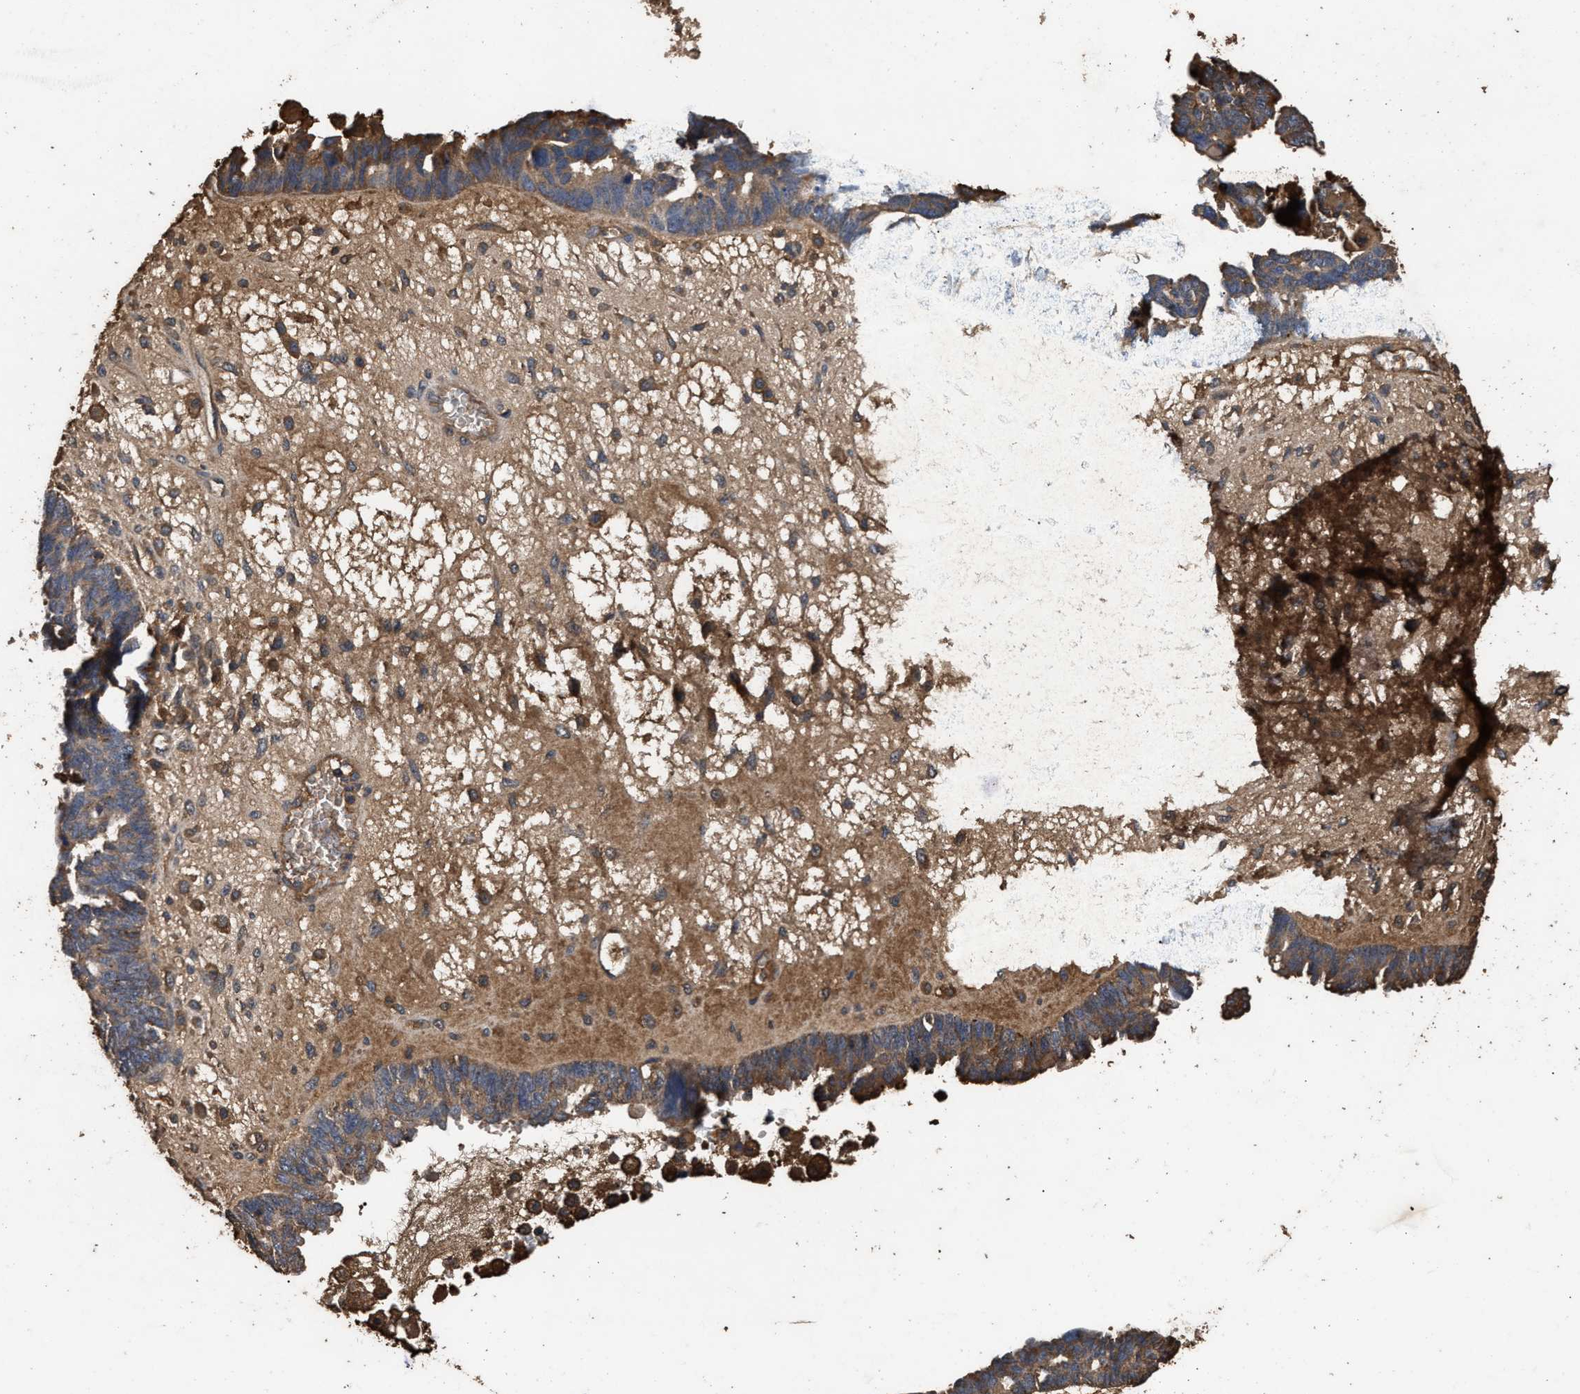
{"staining": {"intensity": "moderate", "quantity": ">75%", "location": "cytoplasmic/membranous"}, "tissue": "ovarian cancer", "cell_type": "Tumor cells", "image_type": "cancer", "snomed": [{"axis": "morphology", "description": "Cystadenocarcinoma, serous, NOS"}, {"axis": "topography", "description": "Ovary"}], "caption": "Approximately >75% of tumor cells in ovarian serous cystadenocarcinoma show moderate cytoplasmic/membranous protein staining as visualized by brown immunohistochemical staining.", "gene": "KYAT1", "patient": {"sex": "female", "age": 79}}